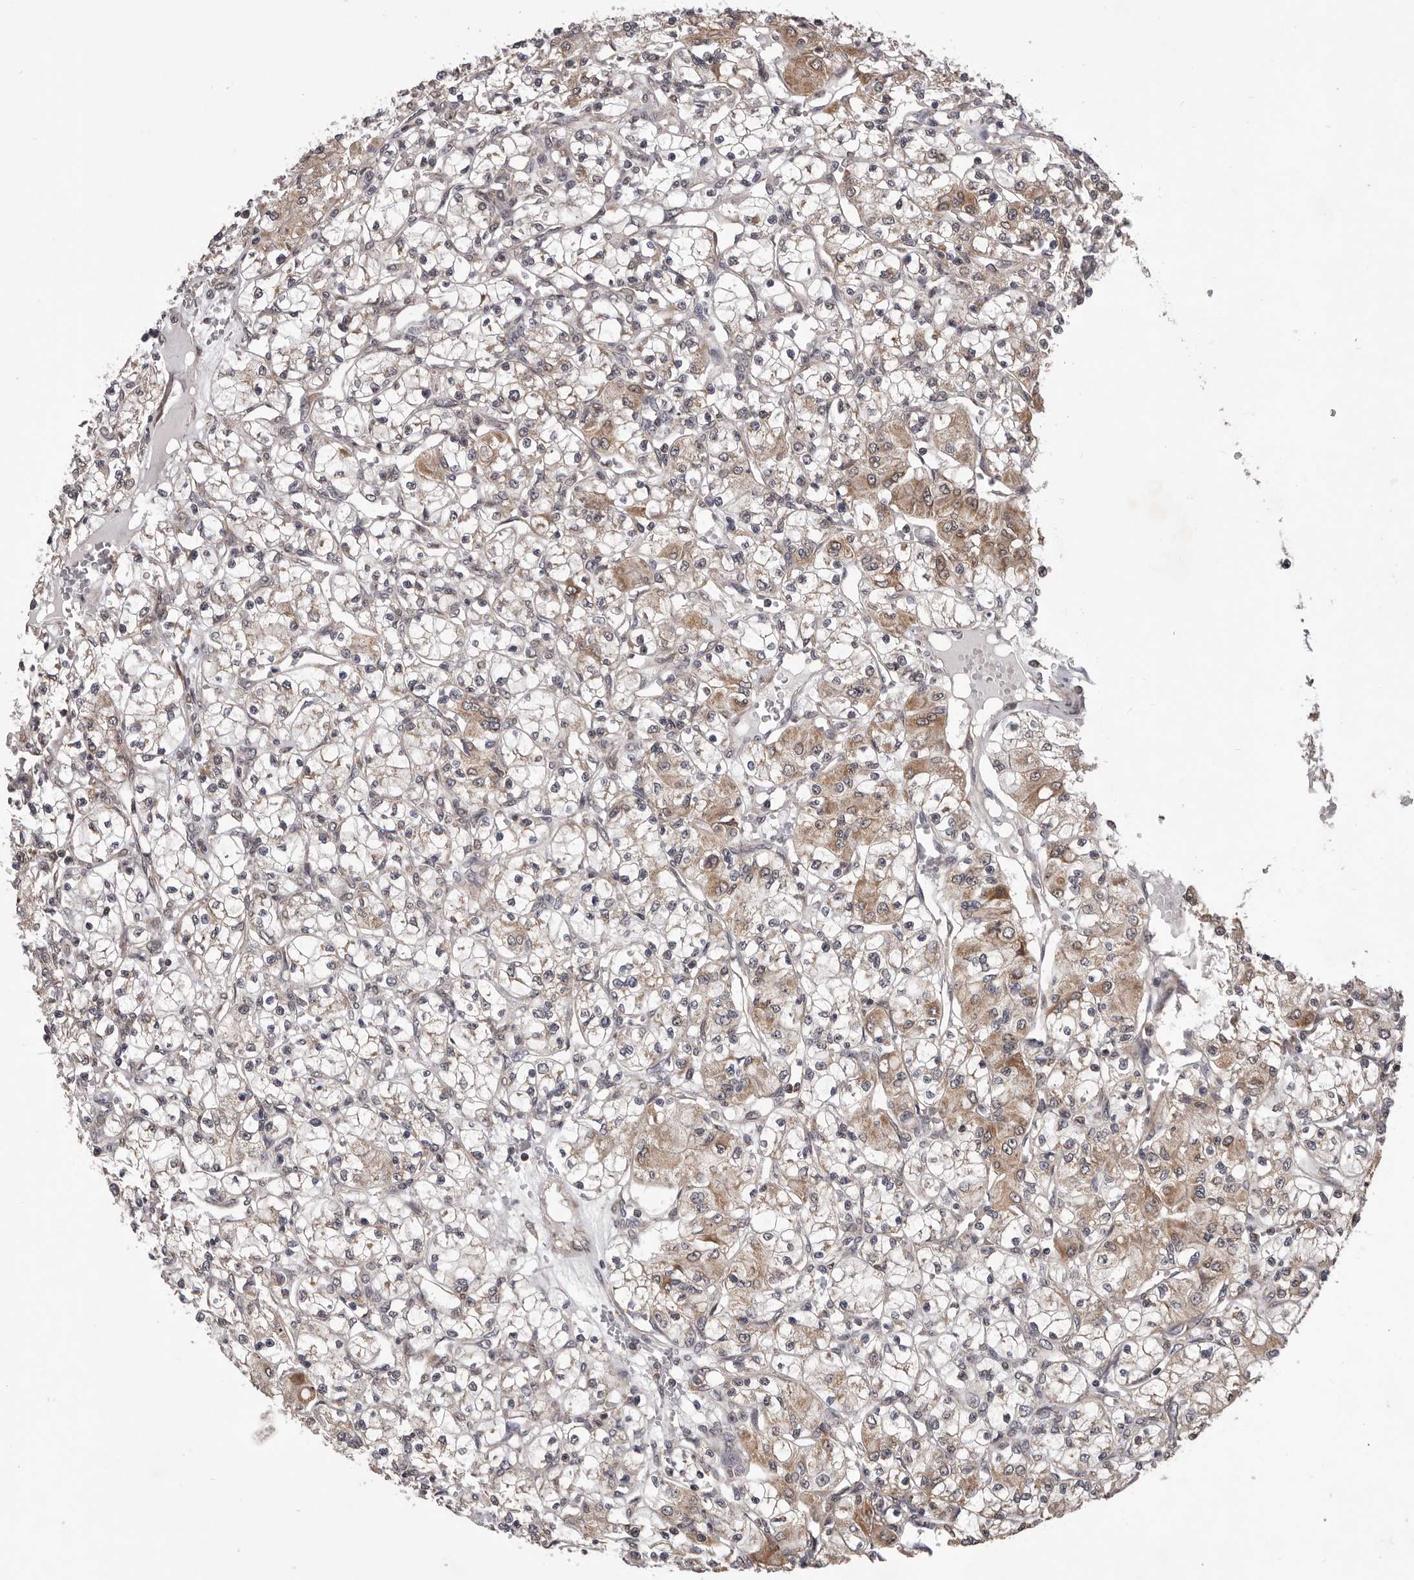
{"staining": {"intensity": "moderate", "quantity": "<25%", "location": "cytoplasmic/membranous"}, "tissue": "renal cancer", "cell_type": "Tumor cells", "image_type": "cancer", "snomed": [{"axis": "morphology", "description": "Adenocarcinoma, NOS"}, {"axis": "topography", "description": "Kidney"}], "caption": "Protein staining by IHC shows moderate cytoplasmic/membranous staining in about <25% of tumor cells in adenocarcinoma (renal). (Stains: DAB in brown, nuclei in blue, Microscopy: brightfield microscopy at high magnification).", "gene": "CELF3", "patient": {"sex": "female", "age": 59}}